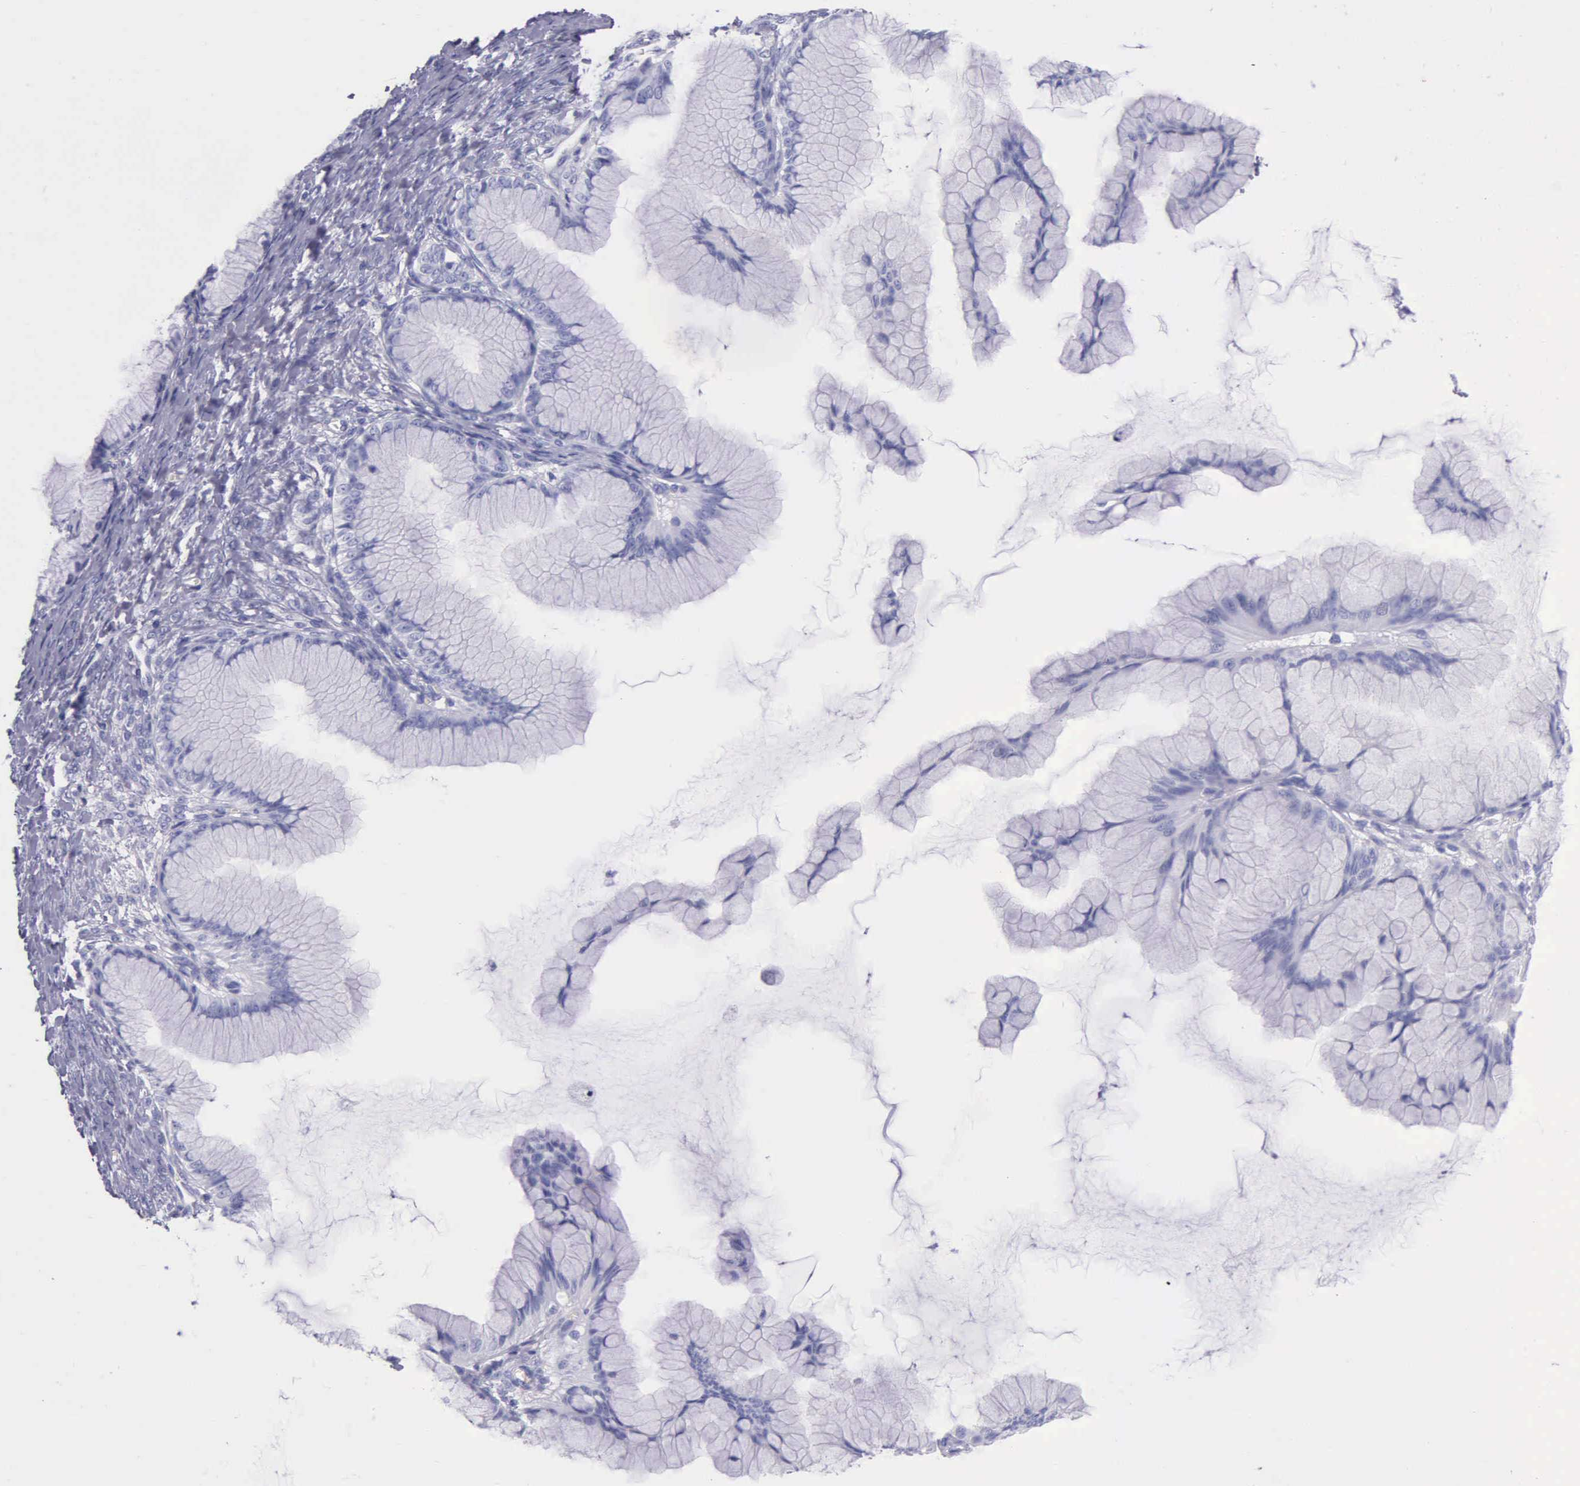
{"staining": {"intensity": "negative", "quantity": "none", "location": "none"}, "tissue": "ovarian cancer", "cell_type": "Tumor cells", "image_type": "cancer", "snomed": [{"axis": "morphology", "description": "Cystadenocarcinoma, mucinous, NOS"}, {"axis": "topography", "description": "Ovary"}], "caption": "This is an immunohistochemistry (IHC) image of ovarian cancer (mucinous cystadenocarcinoma). There is no expression in tumor cells.", "gene": "KLK3", "patient": {"sex": "female", "age": 41}}